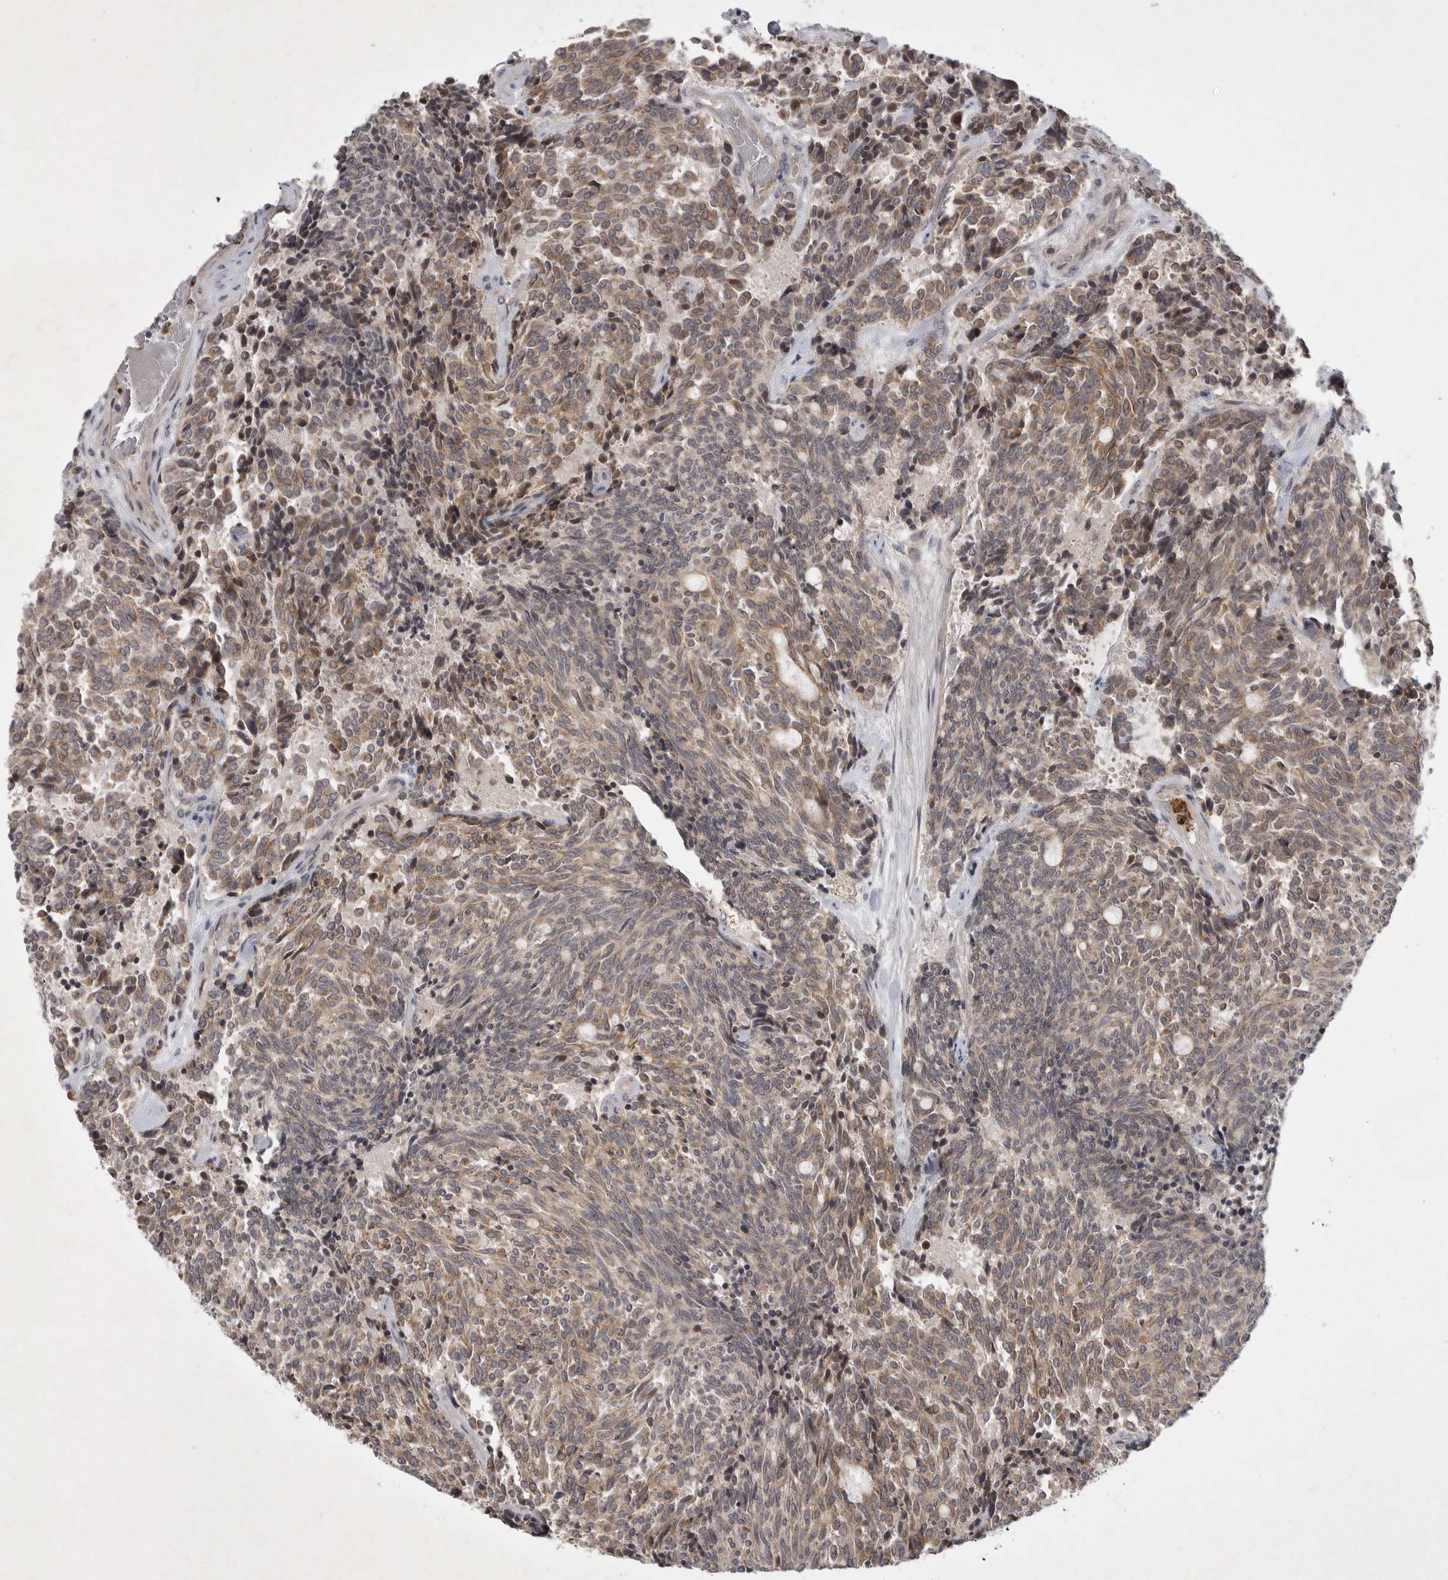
{"staining": {"intensity": "weak", "quantity": ">75%", "location": "cytoplasmic/membranous"}, "tissue": "carcinoid", "cell_type": "Tumor cells", "image_type": "cancer", "snomed": [{"axis": "morphology", "description": "Carcinoid, malignant, NOS"}, {"axis": "topography", "description": "Pancreas"}], "caption": "Carcinoid (malignant) tissue shows weak cytoplasmic/membranous positivity in about >75% of tumor cells", "gene": "UBE3D", "patient": {"sex": "female", "age": 54}}